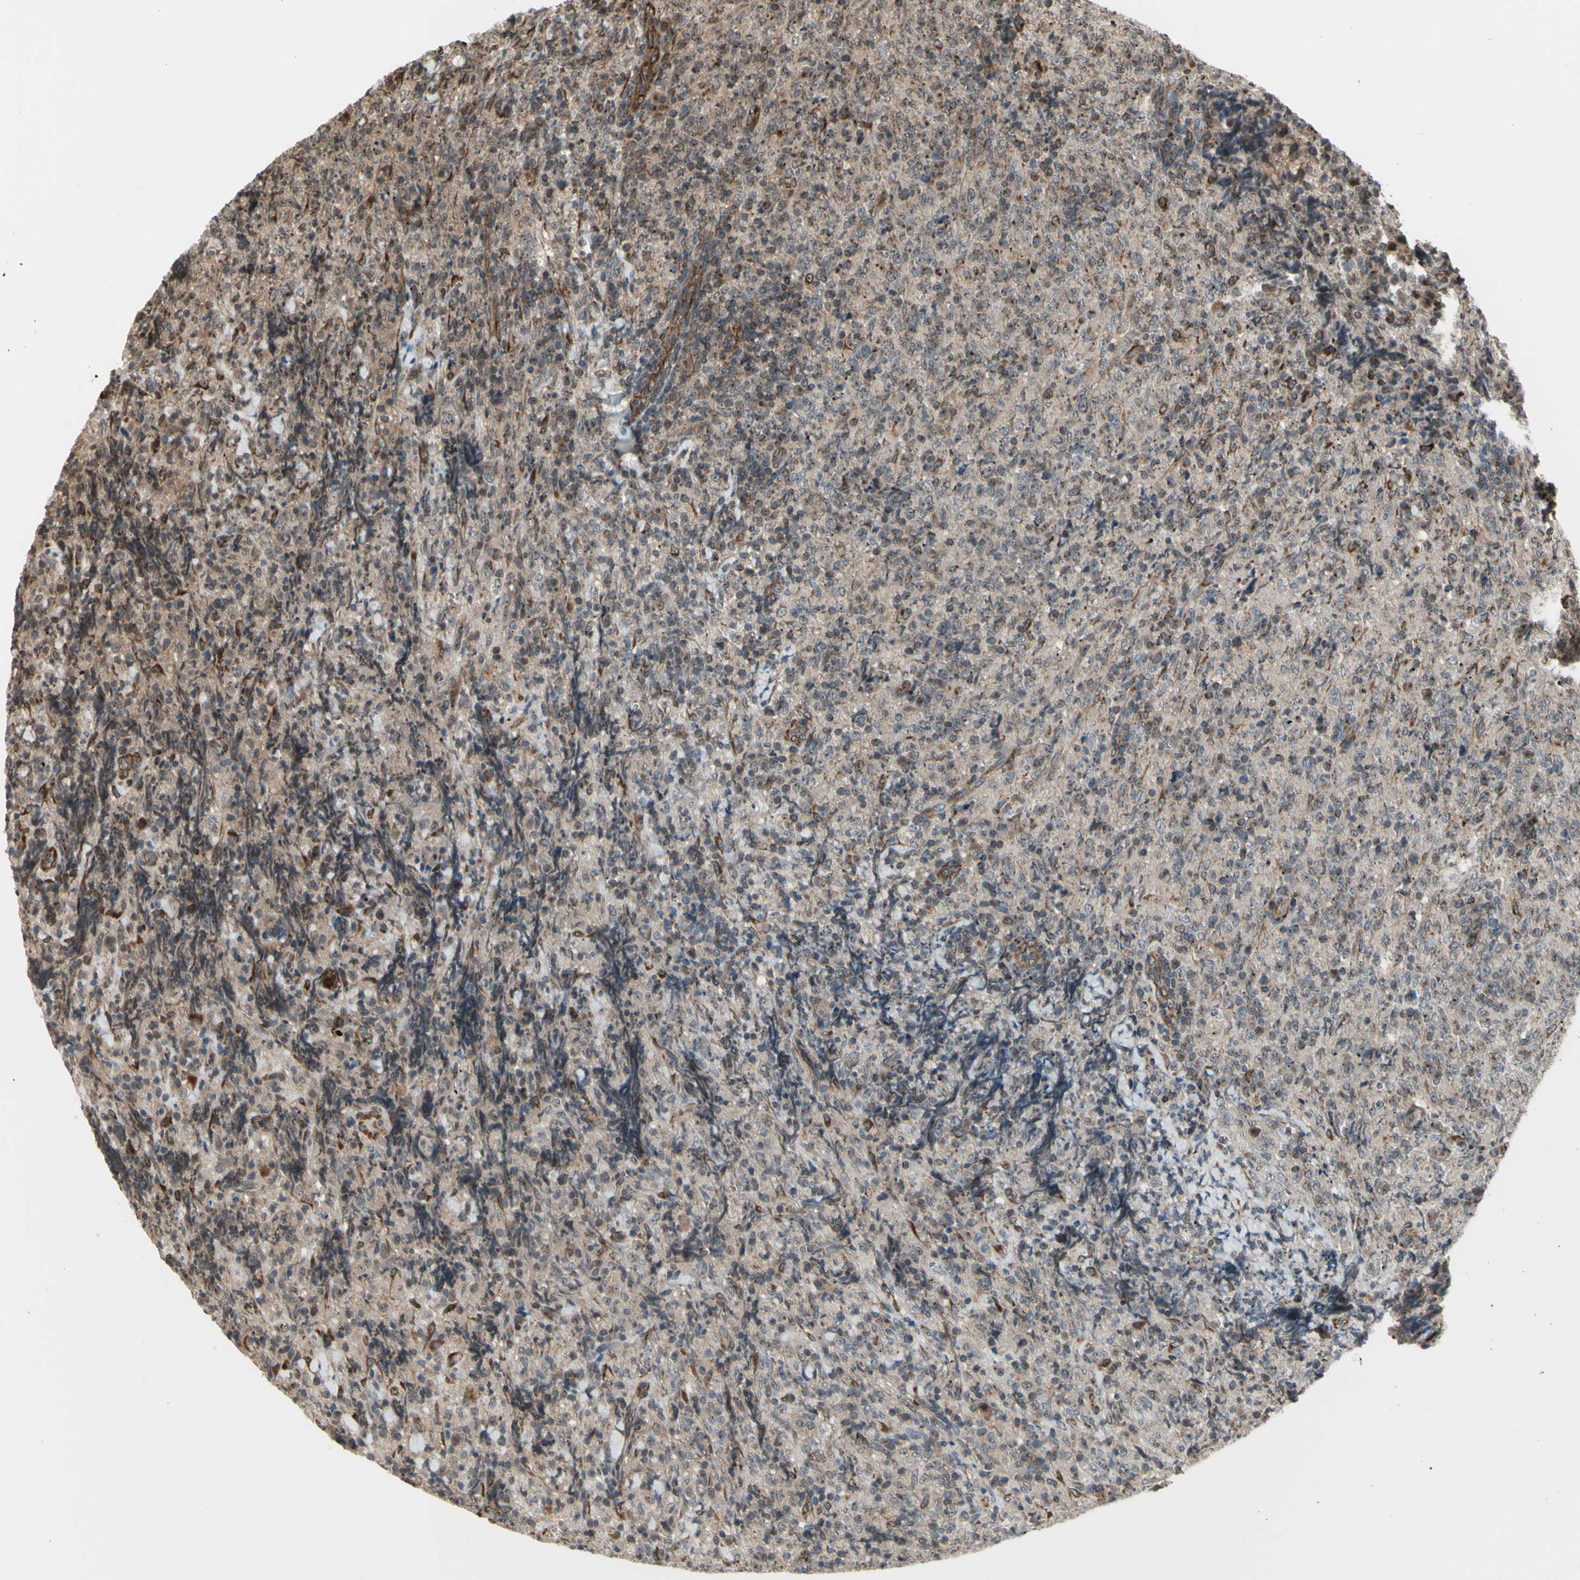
{"staining": {"intensity": "moderate", "quantity": "25%-75%", "location": "cytoplasmic/membranous"}, "tissue": "lymphoma", "cell_type": "Tumor cells", "image_type": "cancer", "snomed": [{"axis": "morphology", "description": "Malignant lymphoma, non-Hodgkin's type, High grade"}, {"axis": "topography", "description": "Tonsil"}], "caption": "Tumor cells reveal medium levels of moderate cytoplasmic/membranous staining in approximately 25%-75% of cells in human high-grade malignant lymphoma, non-Hodgkin's type. (brown staining indicates protein expression, while blue staining denotes nuclei).", "gene": "SLC39A9", "patient": {"sex": "female", "age": 36}}